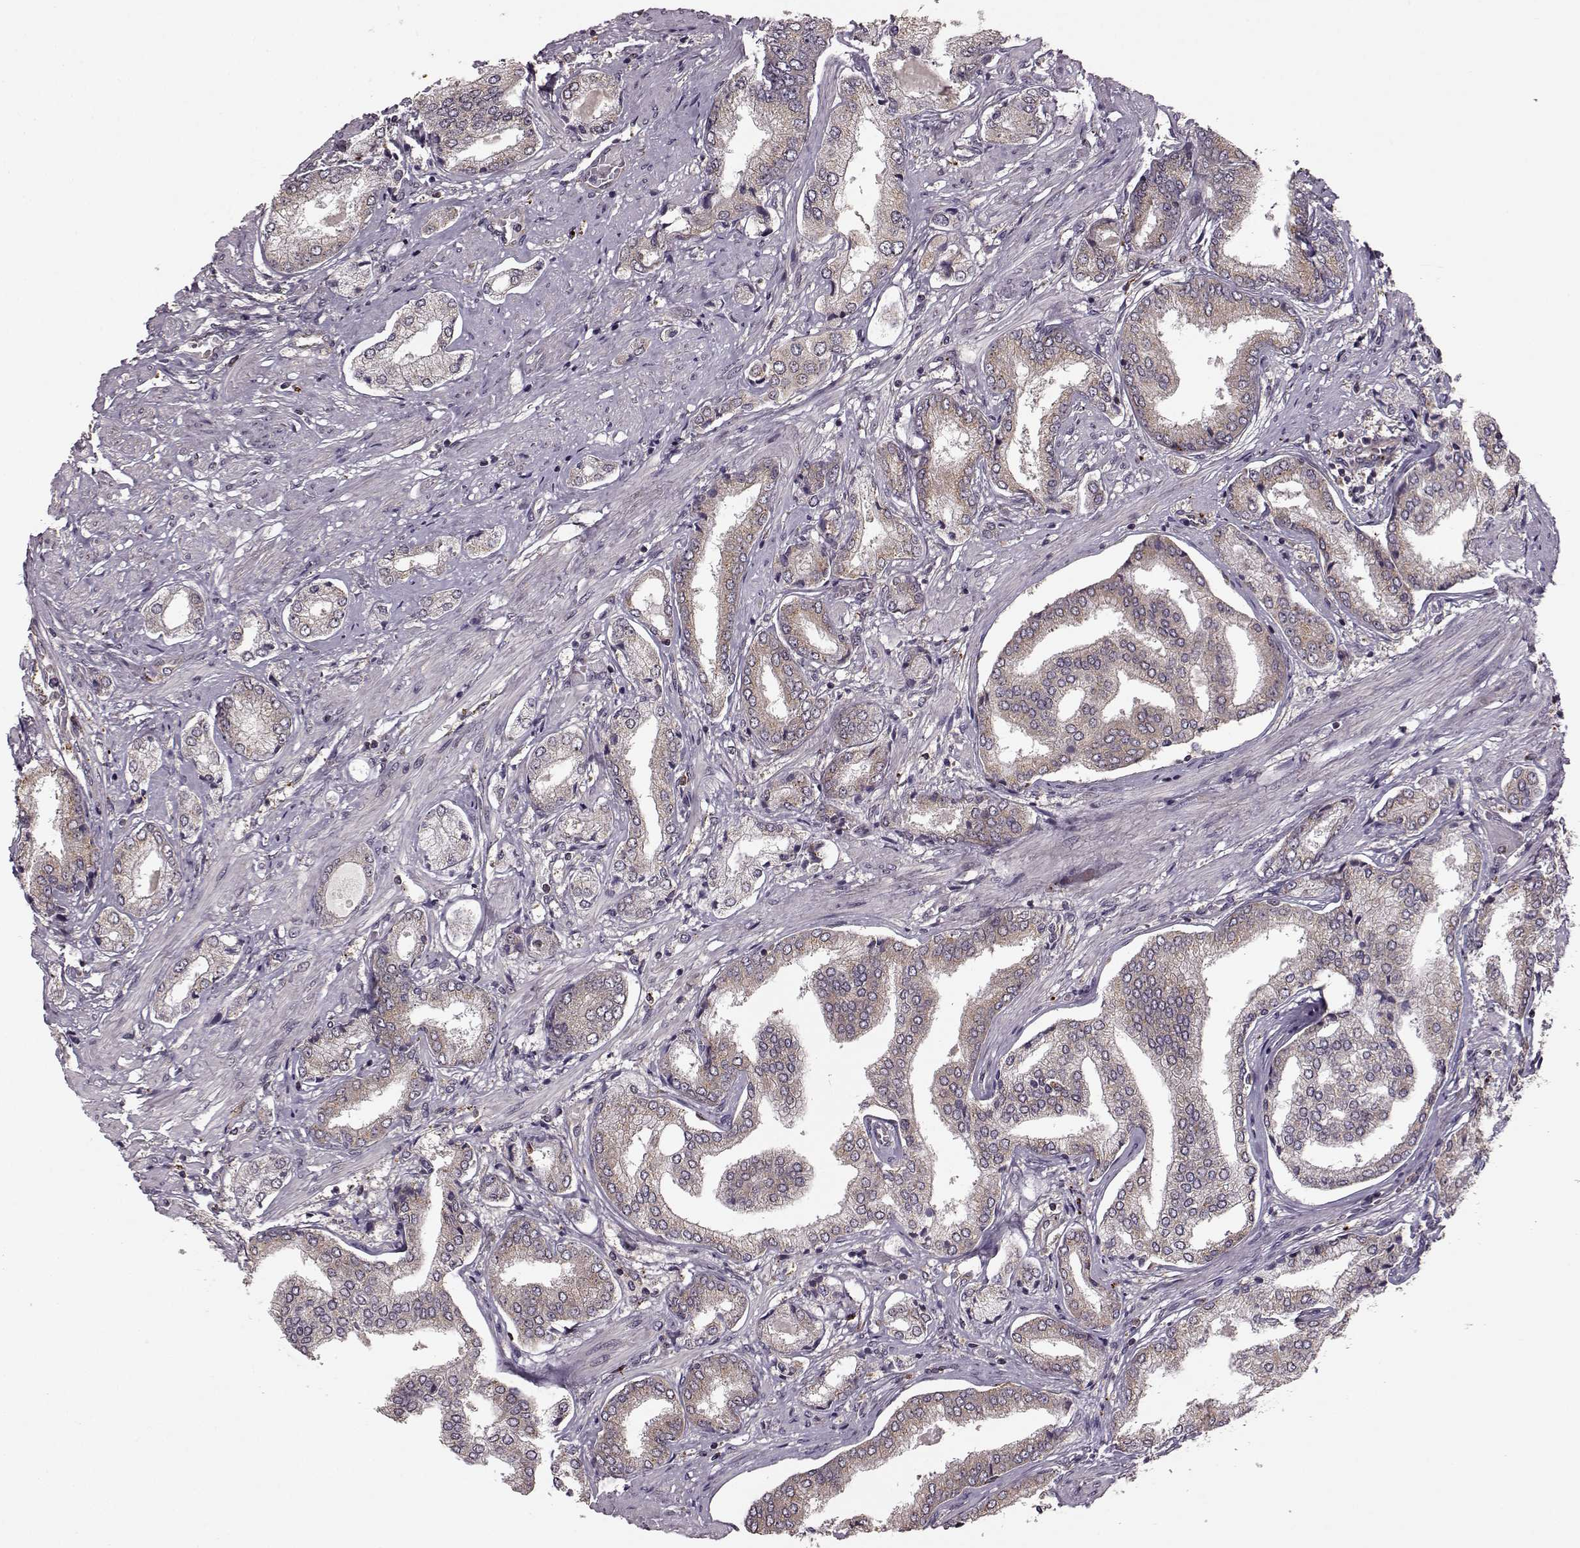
{"staining": {"intensity": "negative", "quantity": "none", "location": "none"}, "tissue": "prostate cancer", "cell_type": "Tumor cells", "image_type": "cancer", "snomed": [{"axis": "morphology", "description": "Adenocarcinoma, NOS"}, {"axis": "topography", "description": "Prostate"}], "caption": "High power microscopy micrograph of an immunohistochemistry (IHC) histopathology image of prostate cancer, revealing no significant positivity in tumor cells.", "gene": "YIPF5", "patient": {"sex": "male", "age": 63}}